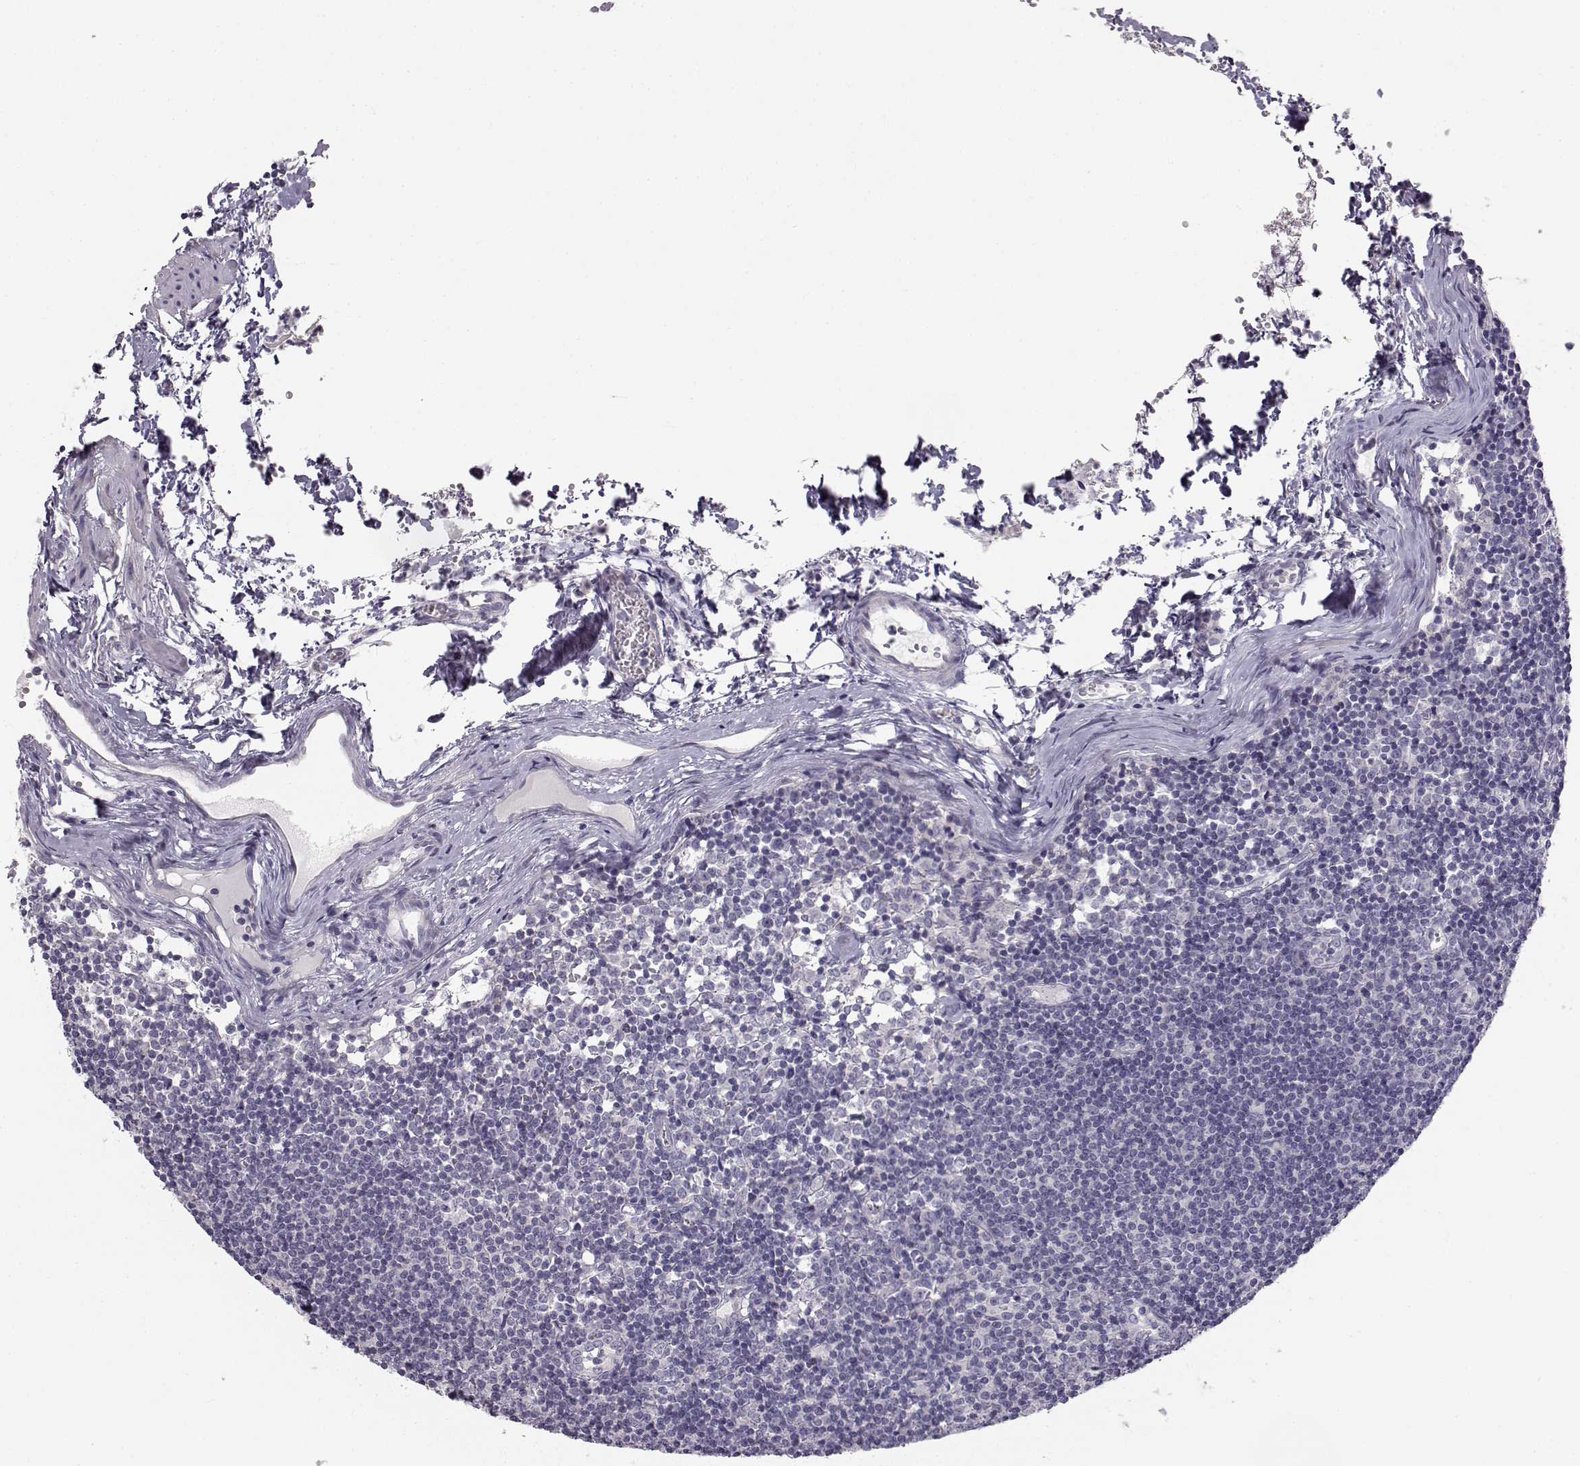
{"staining": {"intensity": "negative", "quantity": "none", "location": "none"}, "tissue": "lymph node", "cell_type": "Non-germinal center cells", "image_type": "normal", "snomed": [{"axis": "morphology", "description": "Normal tissue, NOS"}, {"axis": "topography", "description": "Lymph node"}], "caption": "DAB (3,3'-diaminobenzidine) immunohistochemical staining of unremarkable human lymph node shows no significant staining in non-germinal center cells. (DAB (3,3'-diaminobenzidine) immunohistochemistry (IHC) with hematoxylin counter stain).", "gene": "MYCBPAP", "patient": {"sex": "female", "age": 52}}